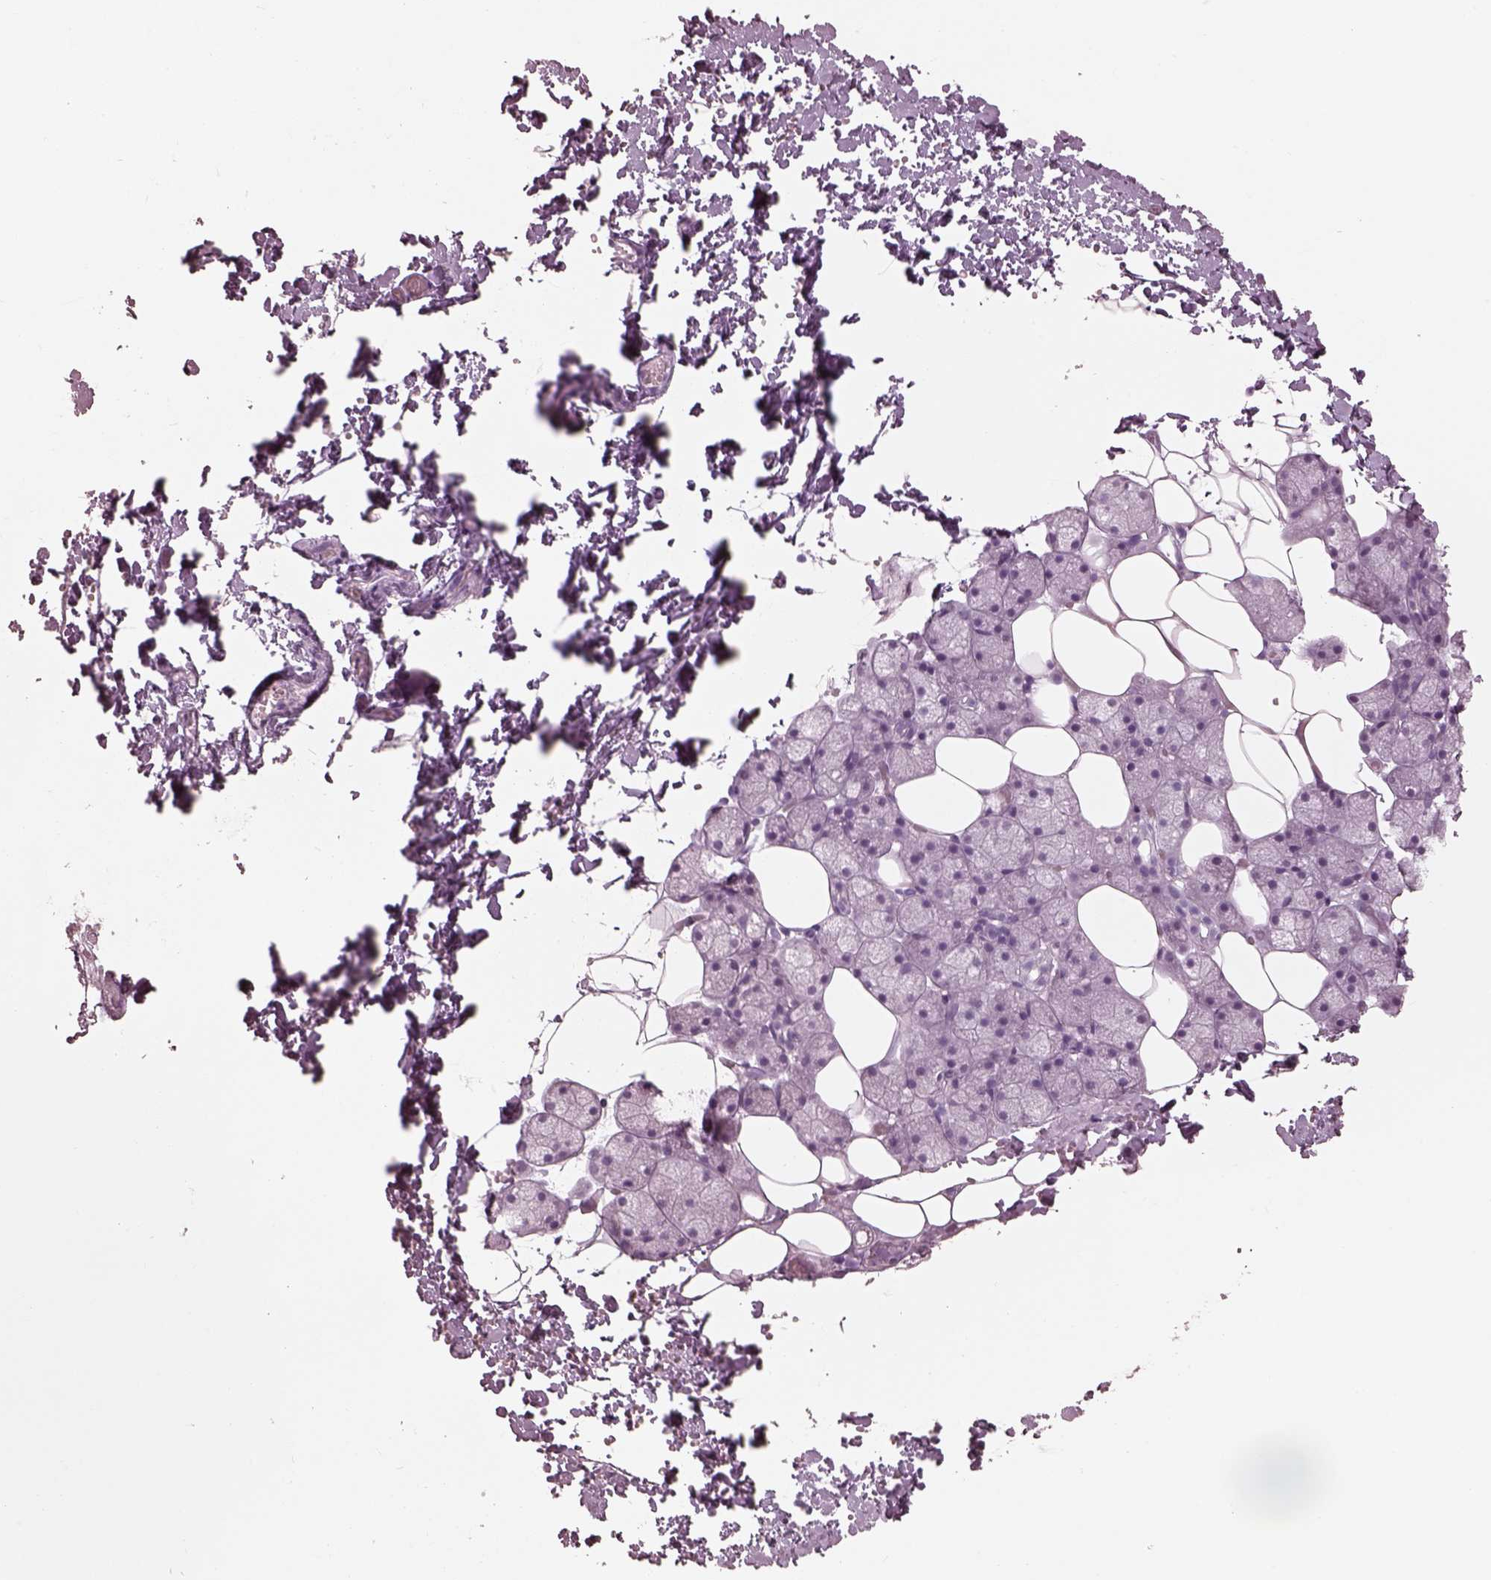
{"staining": {"intensity": "negative", "quantity": "none", "location": "none"}, "tissue": "salivary gland", "cell_type": "Glandular cells", "image_type": "normal", "snomed": [{"axis": "morphology", "description": "Normal tissue, NOS"}, {"axis": "topography", "description": "Salivary gland"}], "caption": "This micrograph is of unremarkable salivary gland stained with immunohistochemistry (IHC) to label a protein in brown with the nuclei are counter-stained blue. There is no staining in glandular cells. The staining is performed using DAB brown chromogen with nuclei counter-stained in using hematoxylin.", "gene": "KRTAP24", "patient": {"sex": "male", "age": 38}}